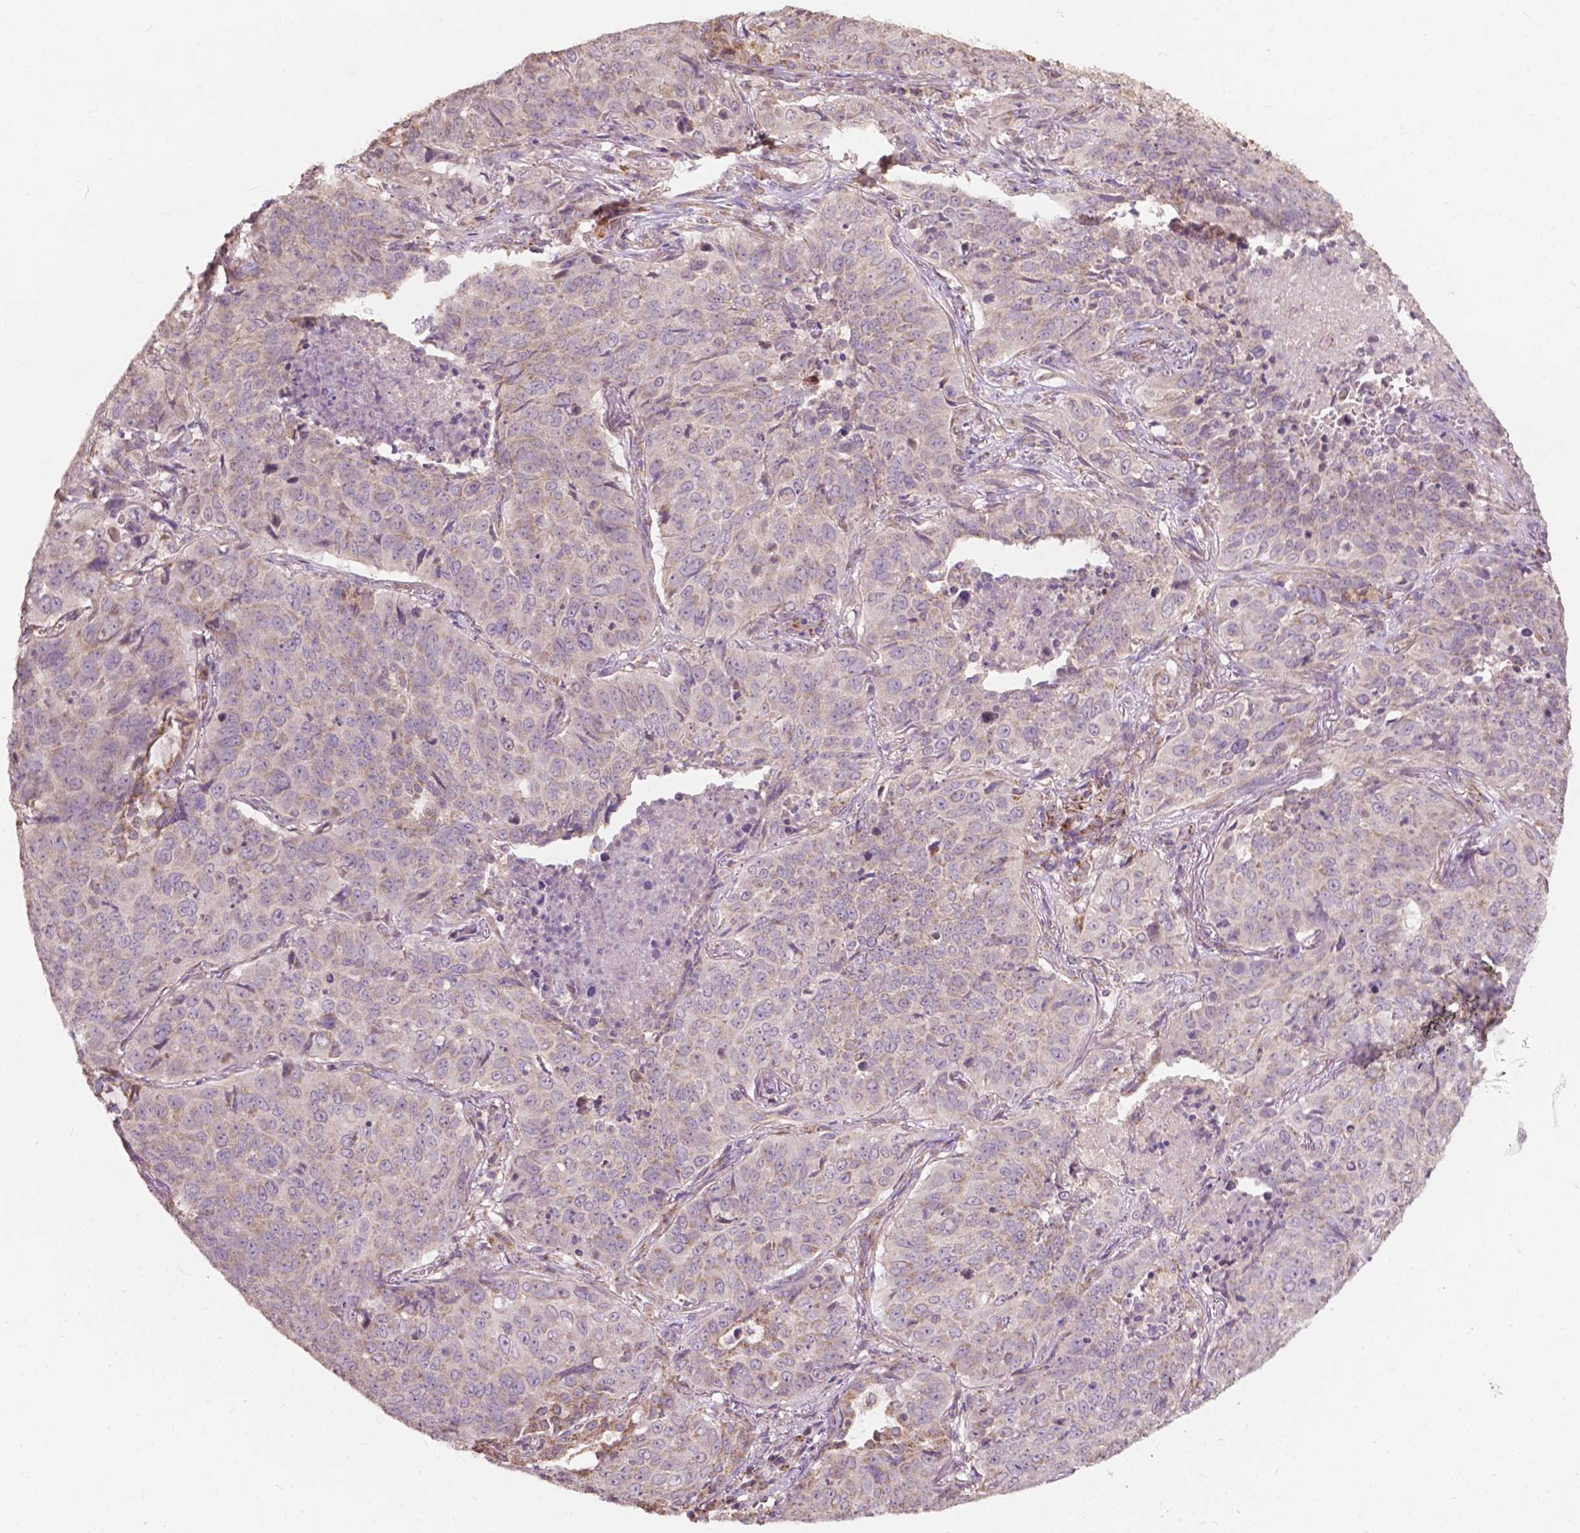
{"staining": {"intensity": "moderate", "quantity": "<25%", "location": "cytoplasmic/membranous"}, "tissue": "lung cancer", "cell_type": "Tumor cells", "image_type": "cancer", "snomed": [{"axis": "morphology", "description": "Normal tissue, NOS"}, {"axis": "morphology", "description": "Squamous cell carcinoma, NOS"}, {"axis": "topography", "description": "Bronchus"}, {"axis": "topography", "description": "Lung"}], "caption": "An immunohistochemistry (IHC) photomicrograph of tumor tissue is shown. Protein staining in brown shows moderate cytoplasmic/membranous positivity in lung cancer (squamous cell carcinoma) within tumor cells. The protein of interest is shown in brown color, while the nuclei are stained blue.", "gene": "NDUFA10", "patient": {"sex": "male", "age": 64}}